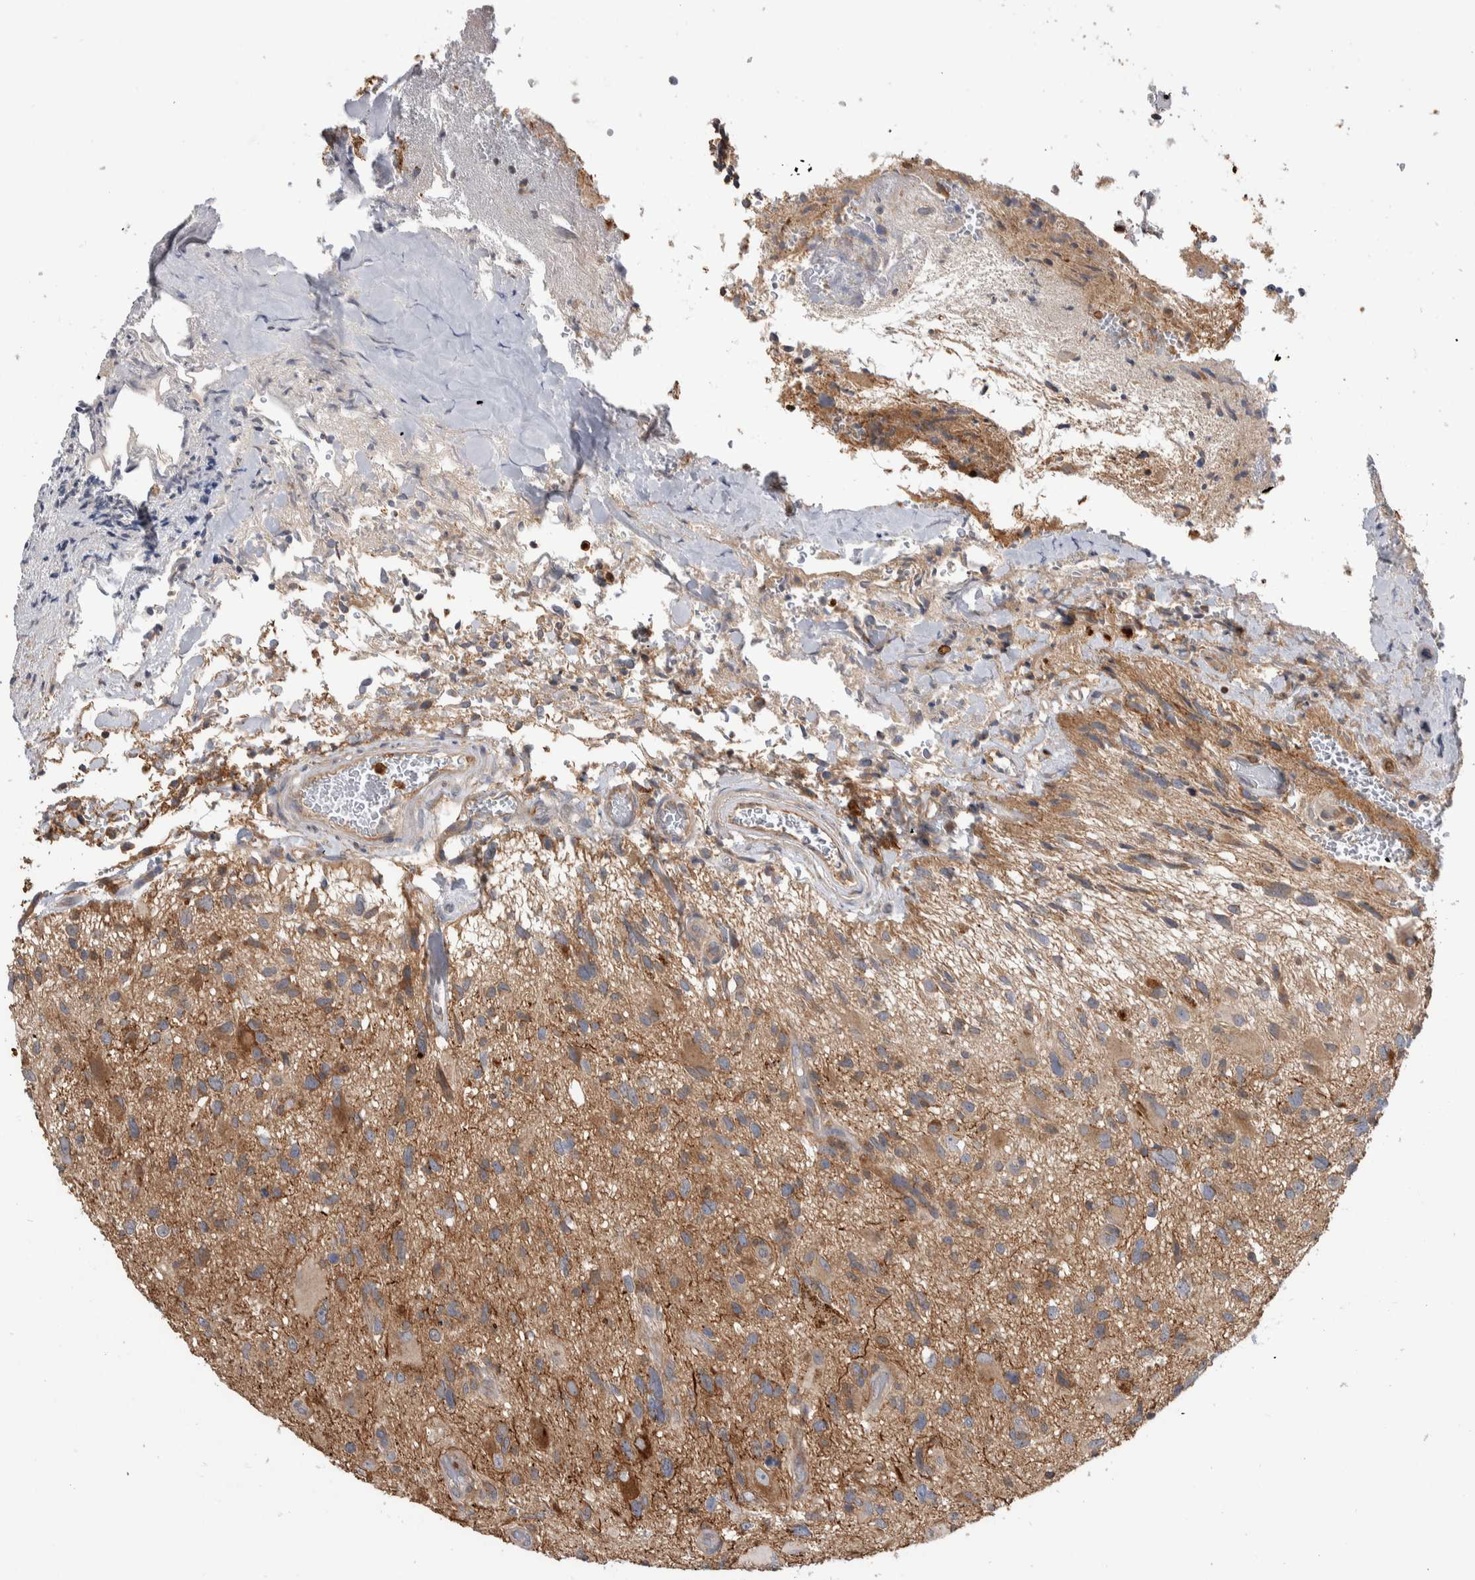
{"staining": {"intensity": "strong", "quantity": "<25%", "location": "cytoplasmic/membranous"}, "tissue": "glioma", "cell_type": "Tumor cells", "image_type": "cancer", "snomed": [{"axis": "morphology", "description": "Glioma, malignant, High grade"}, {"axis": "topography", "description": "Brain"}], "caption": "This is an image of immunohistochemistry staining of glioma, which shows strong staining in the cytoplasmic/membranous of tumor cells.", "gene": "SDCBP", "patient": {"sex": "male", "age": 33}}